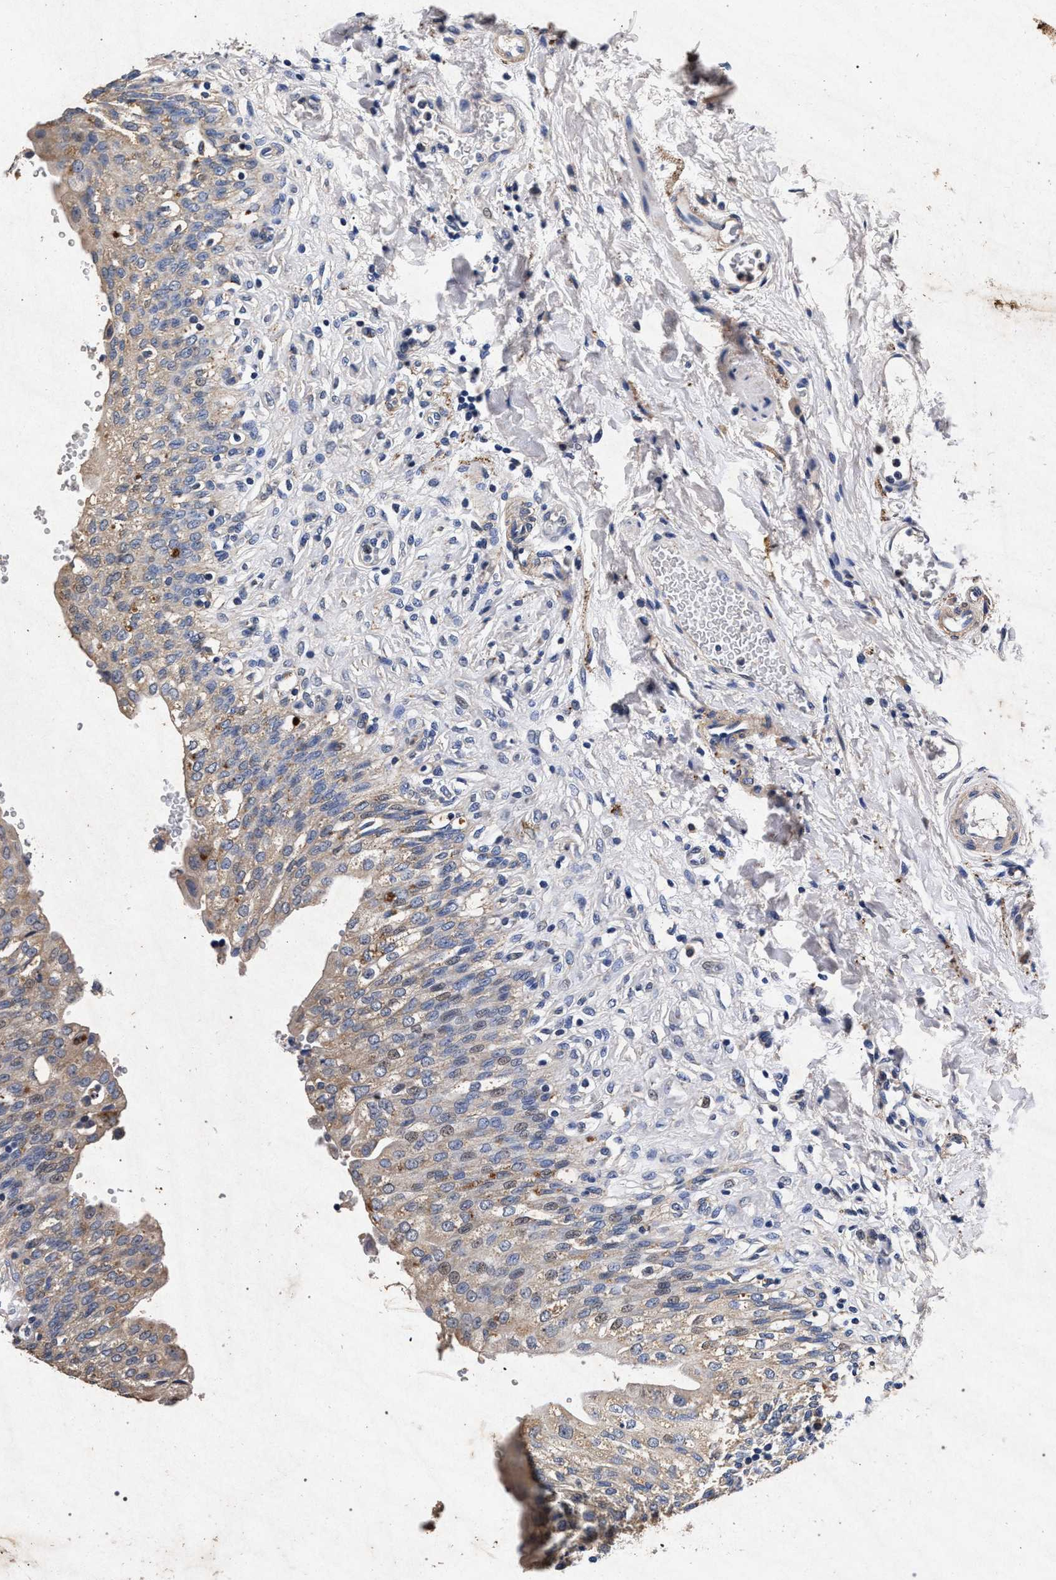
{"staining": {"intensity": "weak", "quantity": "25%-75%", "location": "cytoplasmic/membranous"}, "tissue": "urinary bladder", "cell_type": "Urothelial cells", "image_type": "normal", "snomed": [{"axis": "morphology", "description": "Urothelial carcinoma, High grade"}, {"axis": "topography", "description": "Urinary bladder"}], "caption": "A photomicrograph of urinary bladder stained for a protein reveals weak cytoplasmic/membranous brown staining in urothelial cells.", "gene": "ATP1A2", "patient": {"sex": "male", "age": 46}}